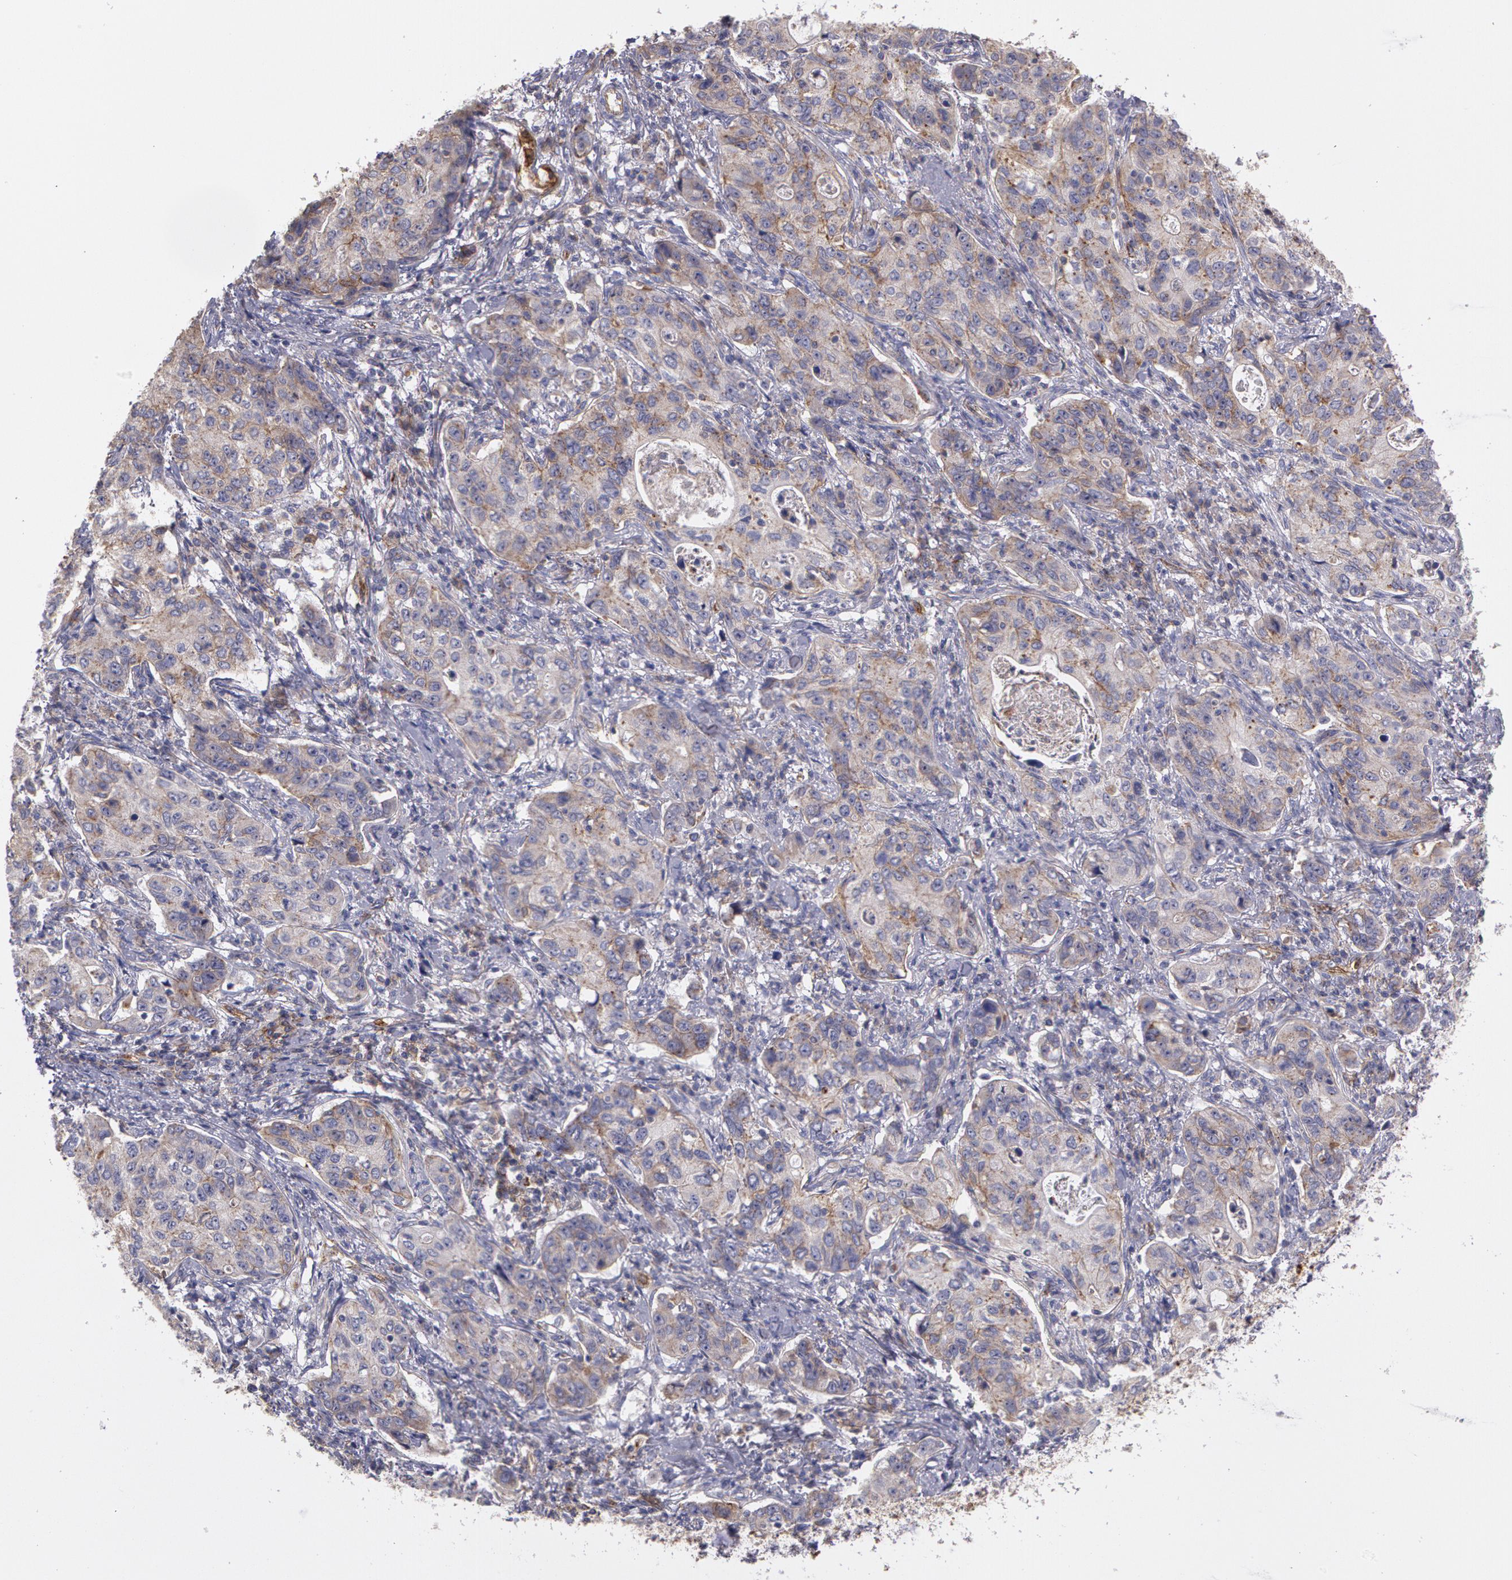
{"staining": {"intensity": "moderate", "quantity": ">75%", "location": "cytoplasmic/membranous"}, "tissue": "stomach cancer", "cell_type": "Tumor cells", "image_type": "cancer", "snomed": [{"axis": "morphology", "description": "Adenocarcinoma, NOS"}, {"axis": "topography", "description": "Esophagus"}, {"axis": "topography", "description": "Stomach"}], "caption": "Protein expression analysis of stomach adenocarcinoma demonstrates moderate cytoplasmic/membranous staining in about >75% of tumor cells. (DAB (3,3'-diaminobenzidine) IHC, brown staining for protein, blue staining for nuclei).", "gene": "FLOT2", "patient": {"sex": "male", "age": 74}}